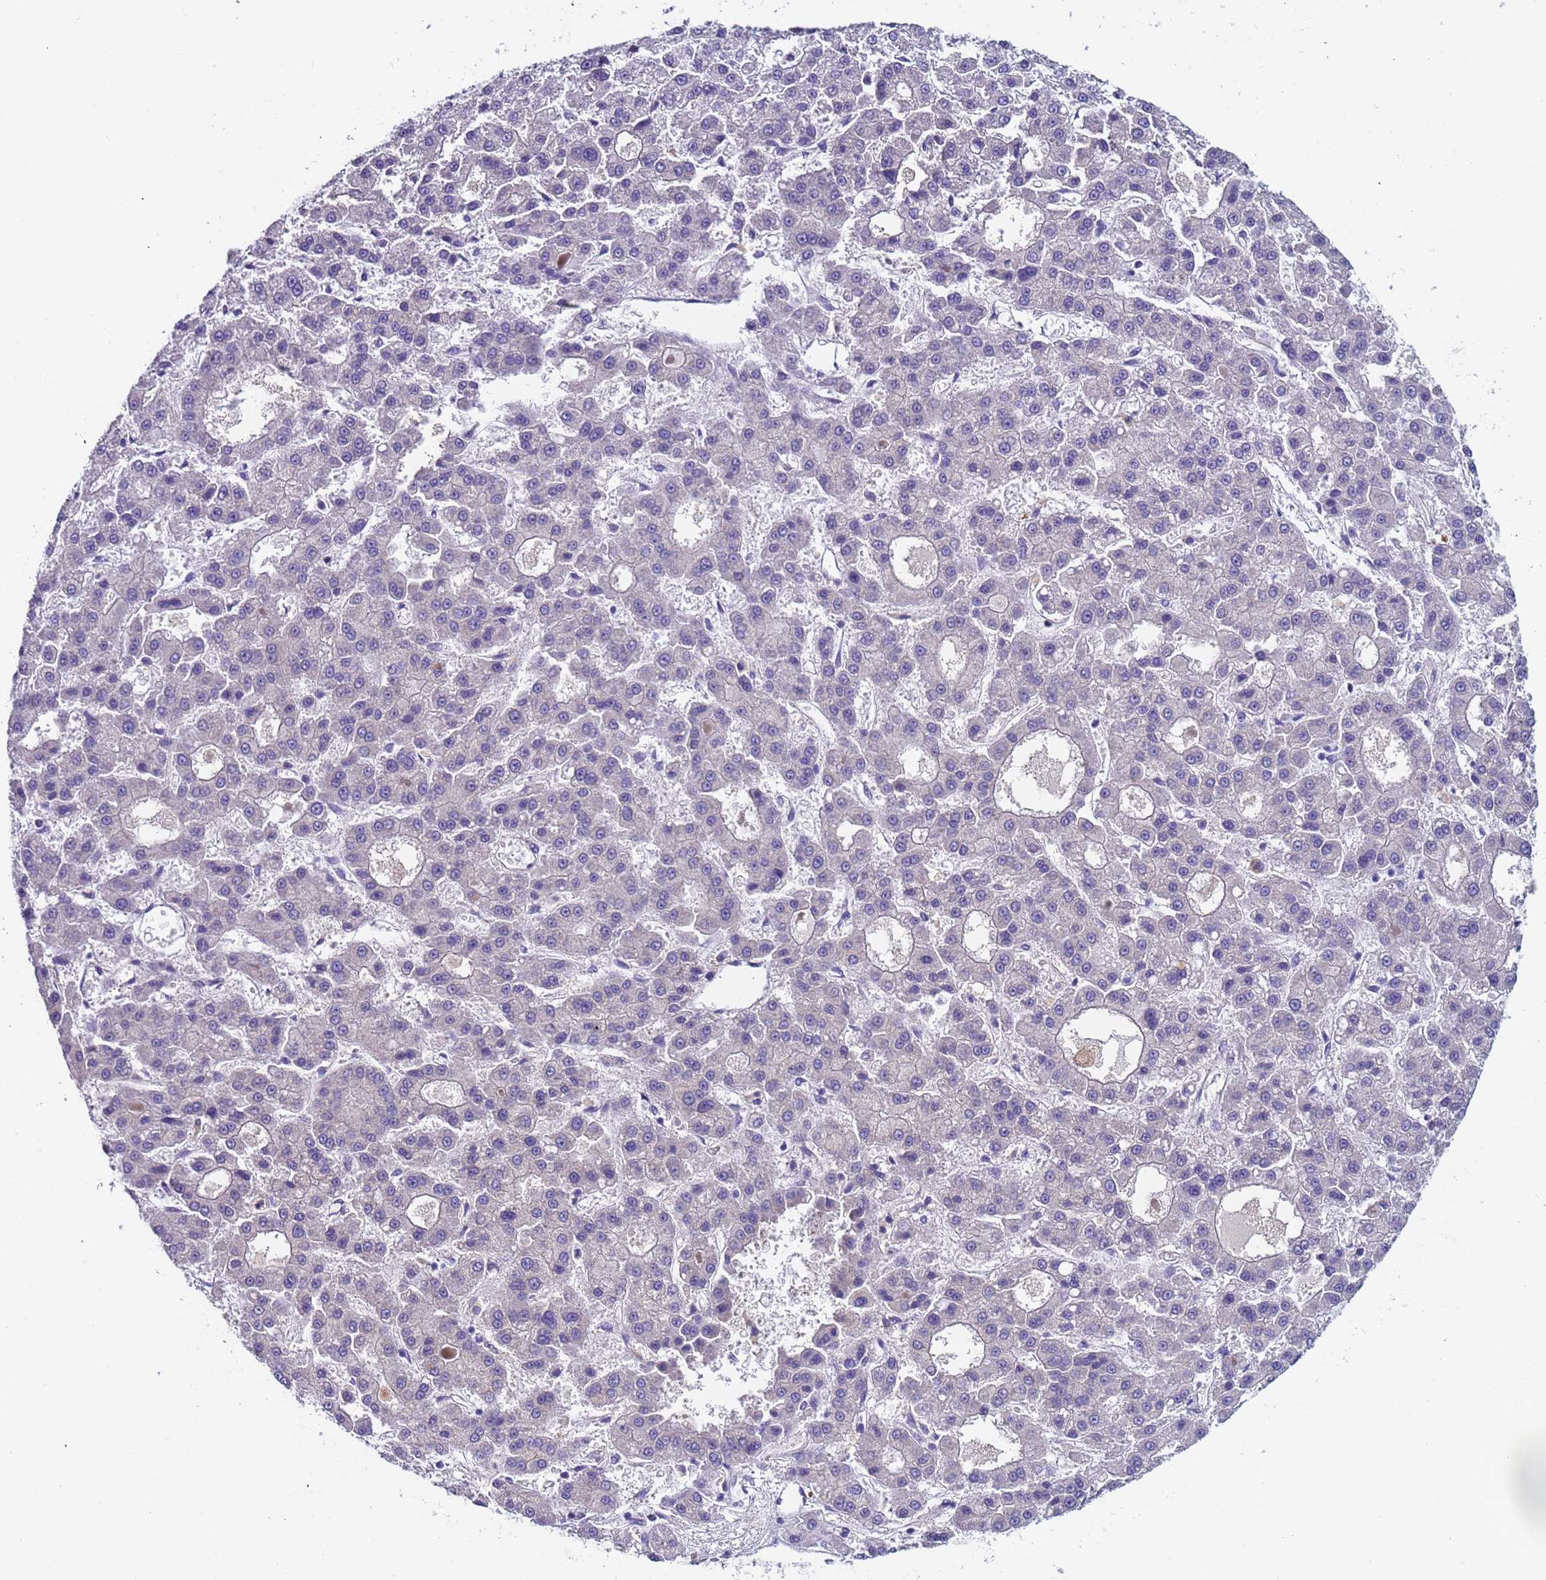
{"staining": {"intensity": "negative", "quantity": "none", "location": "none"}, "tissue": "liver cancer", "cell_type": "Tumor cells", "image_type": "cancer", "snomed": [{"axis": "morphology", "description": "Carcinoma, Hepatocellular, NOS"}, {"axis": "topography", "description": "Liver"}], "caption": "Photomicrograph shows no protein positivity in tumor cells of hepatocellular carcinoma (liver) tissue.", "gene": "PAQR7", "patient": {"sex": "male", "age": 70}}